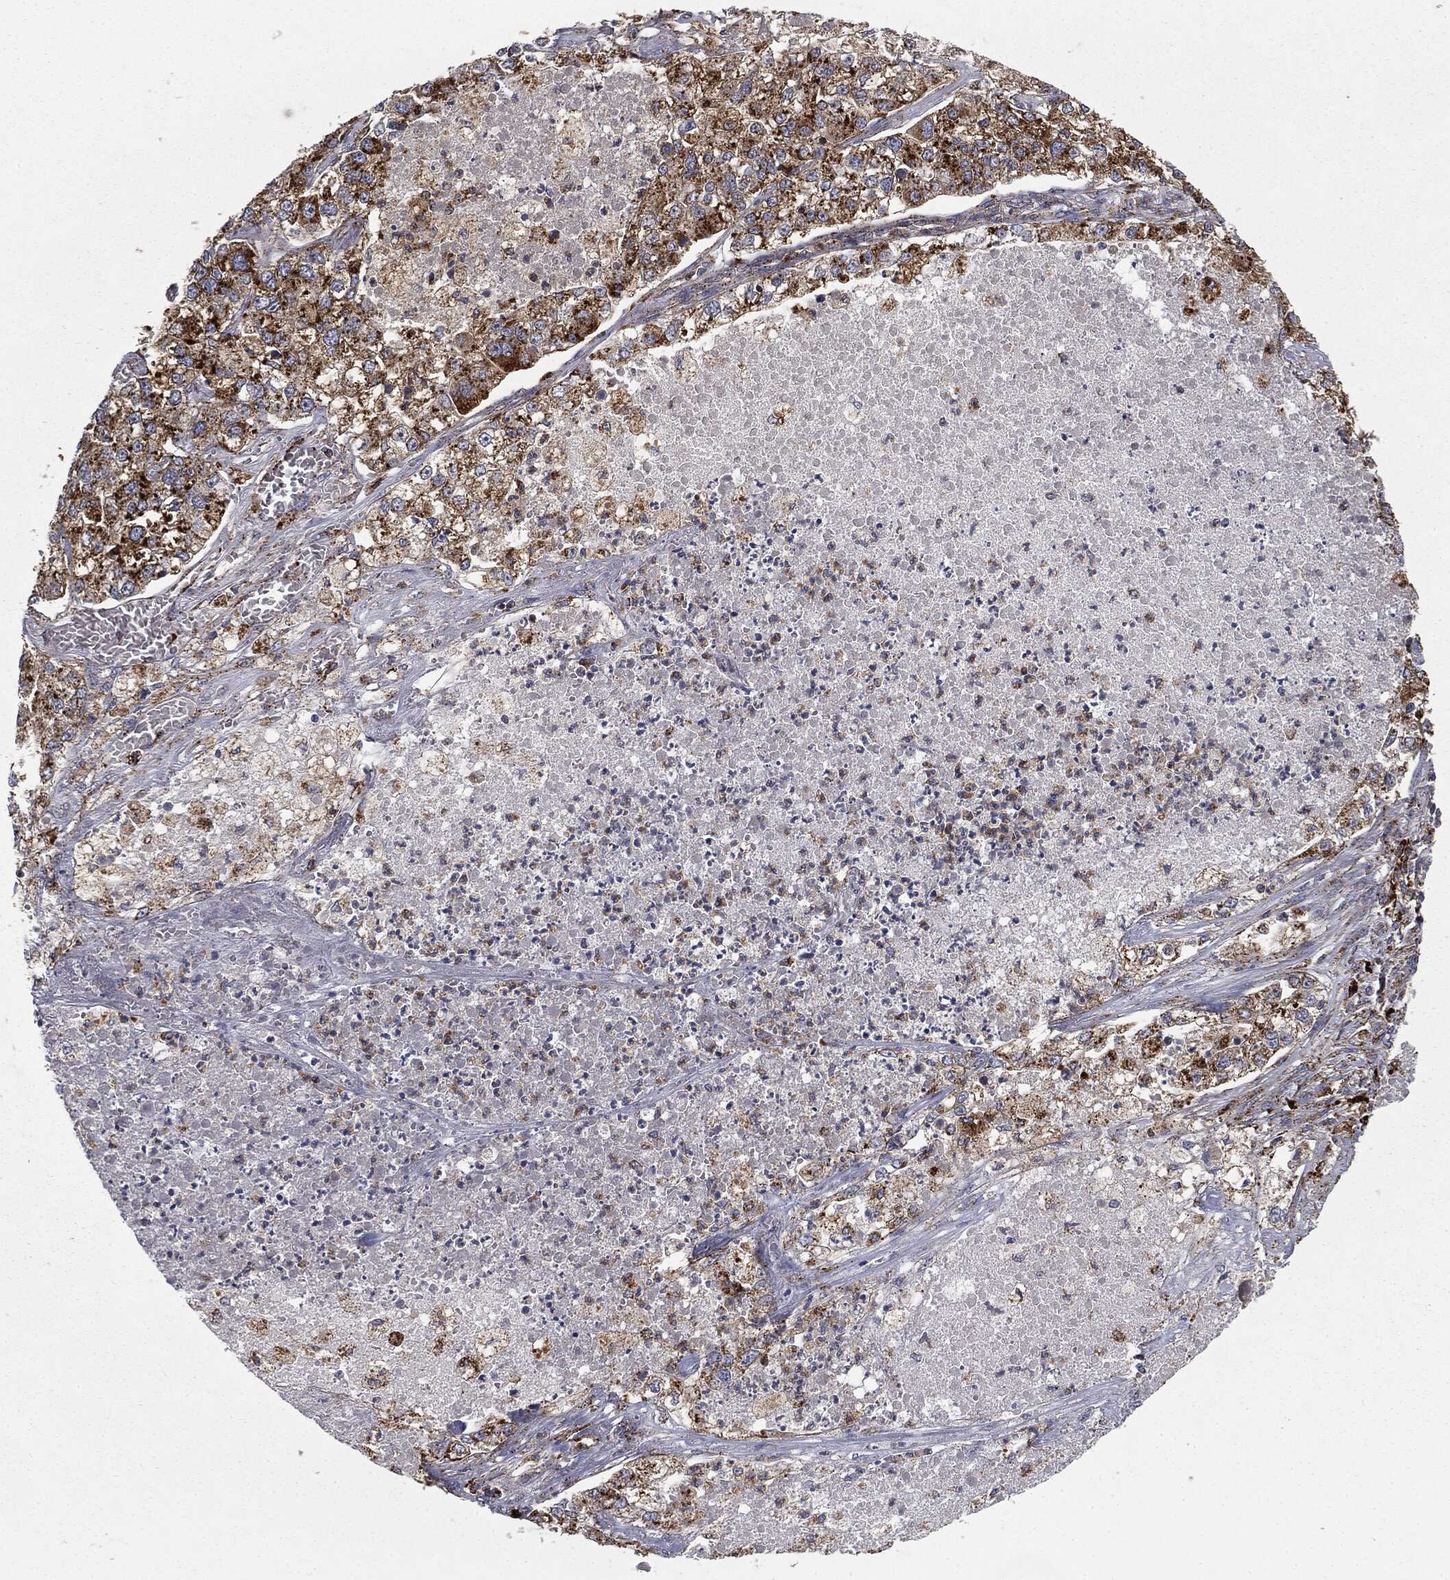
{"staining": {"intensity": "strong", "quantity": ">75%", "location": "cytoplasmic/membranous"}, "tissue": "lung cancer", "cell_type": "Tumor cells", "image_type": "cancer", "snomed": [{"axis": "morphology", "description": "Adenocarcinoma, NOS"}, {"axis": "topography", "description": "Lung"}], "caption": "Lung adenocarcinoma tissue shows strong cytoplasmic/membranous staining in about >75% of tumor cells", "gene": "CTSA", "patient": {"sex": "male", "age": 49}}